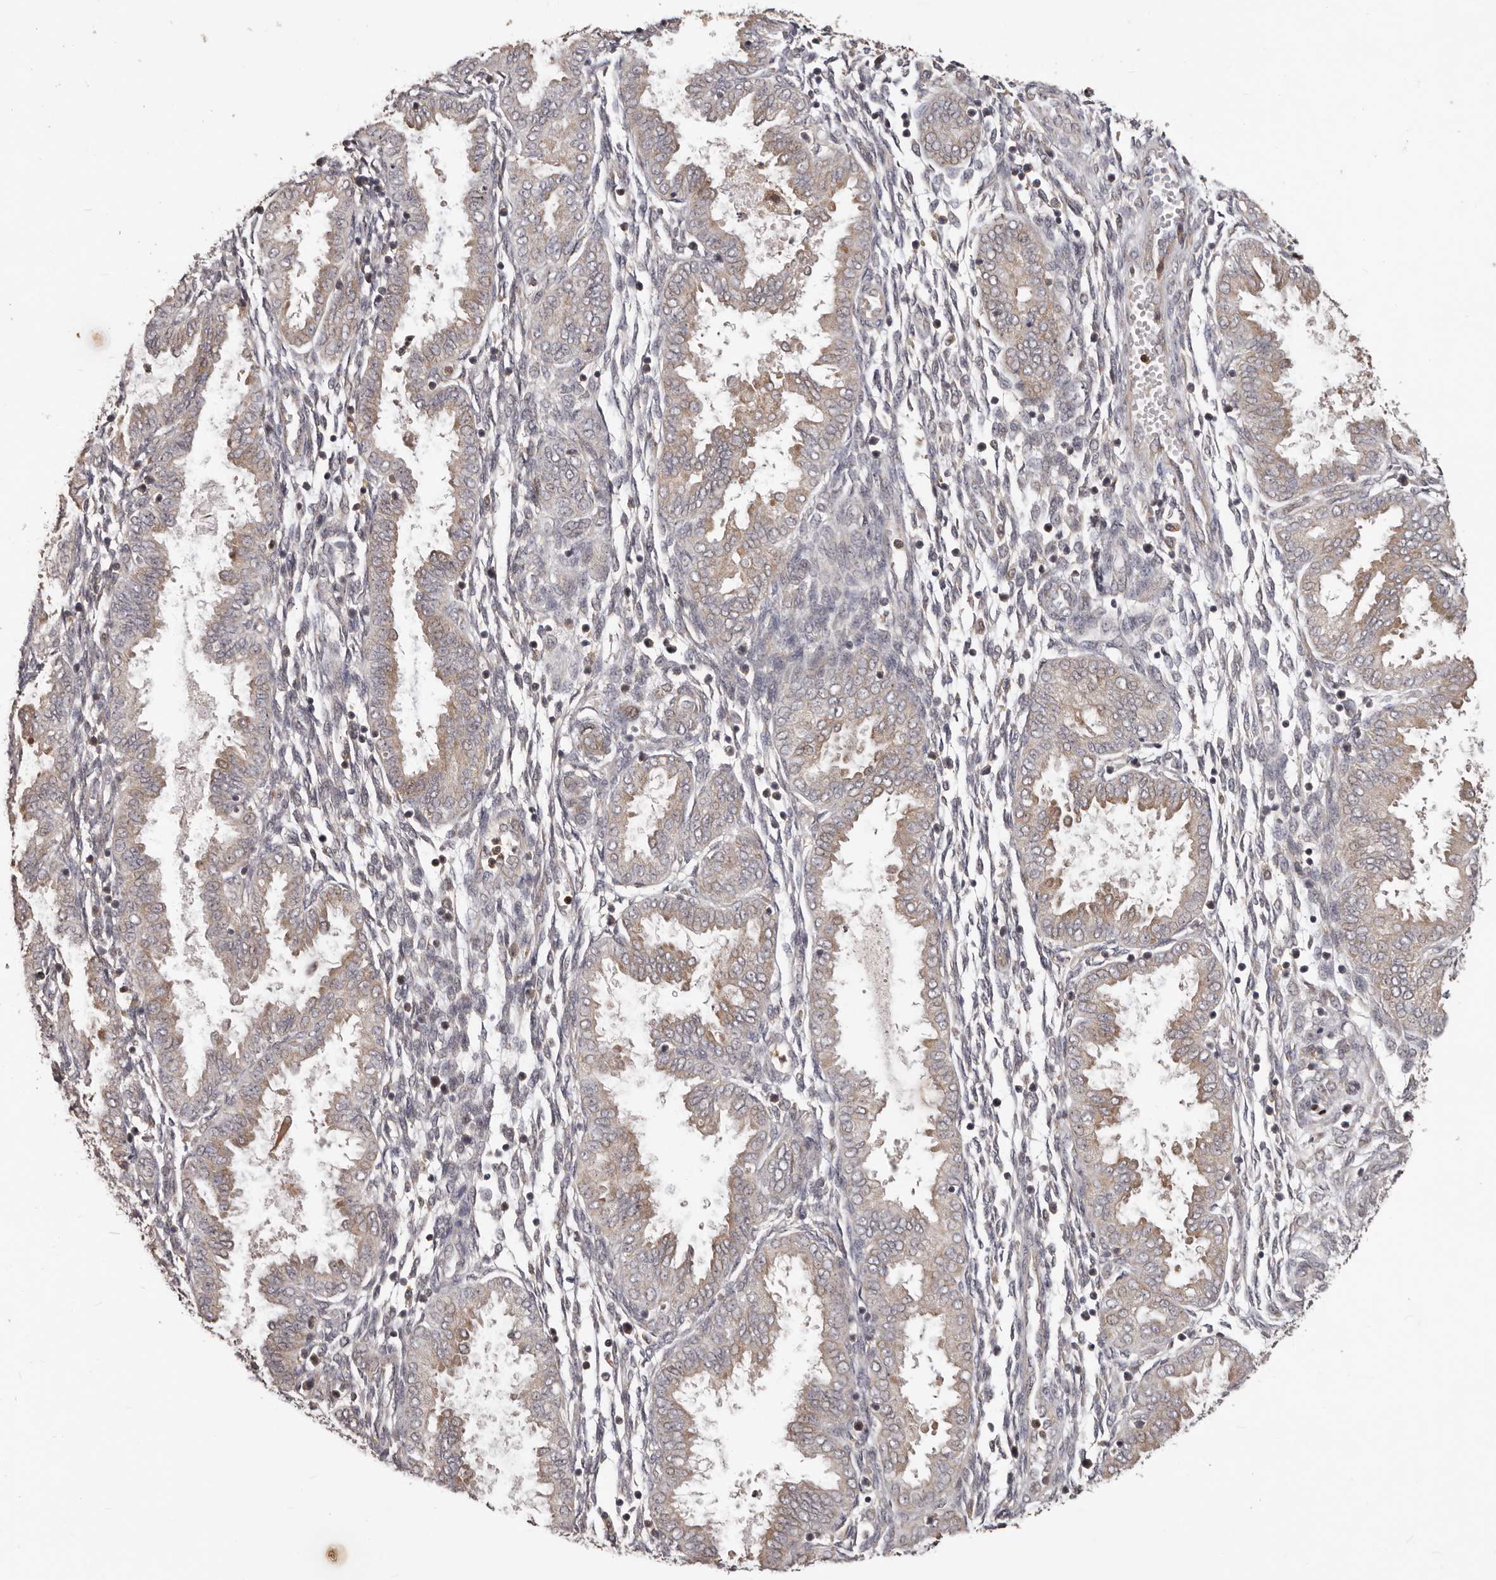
{"staining": {"intensity": "moderate", "quantity": "<25%", "location": "cytoplasmic/membranous"}, "tissue": "endometrium", "cell_type": "Cells in endometrial stroma", "image_type": "normal", "snomed": [{"axis": "morphology", "description": "Normal tissue, NOS"}, {"axis": "topography", "description": "Endometrium"}], "caption": "A low amount of moderate cytoplasmic/membranous staining is identified in about <25% of cells in endometrial stroma in unremarkable endometrium.", "gene": "RNF187", "patient": {"sex": "female", "age": 33}}